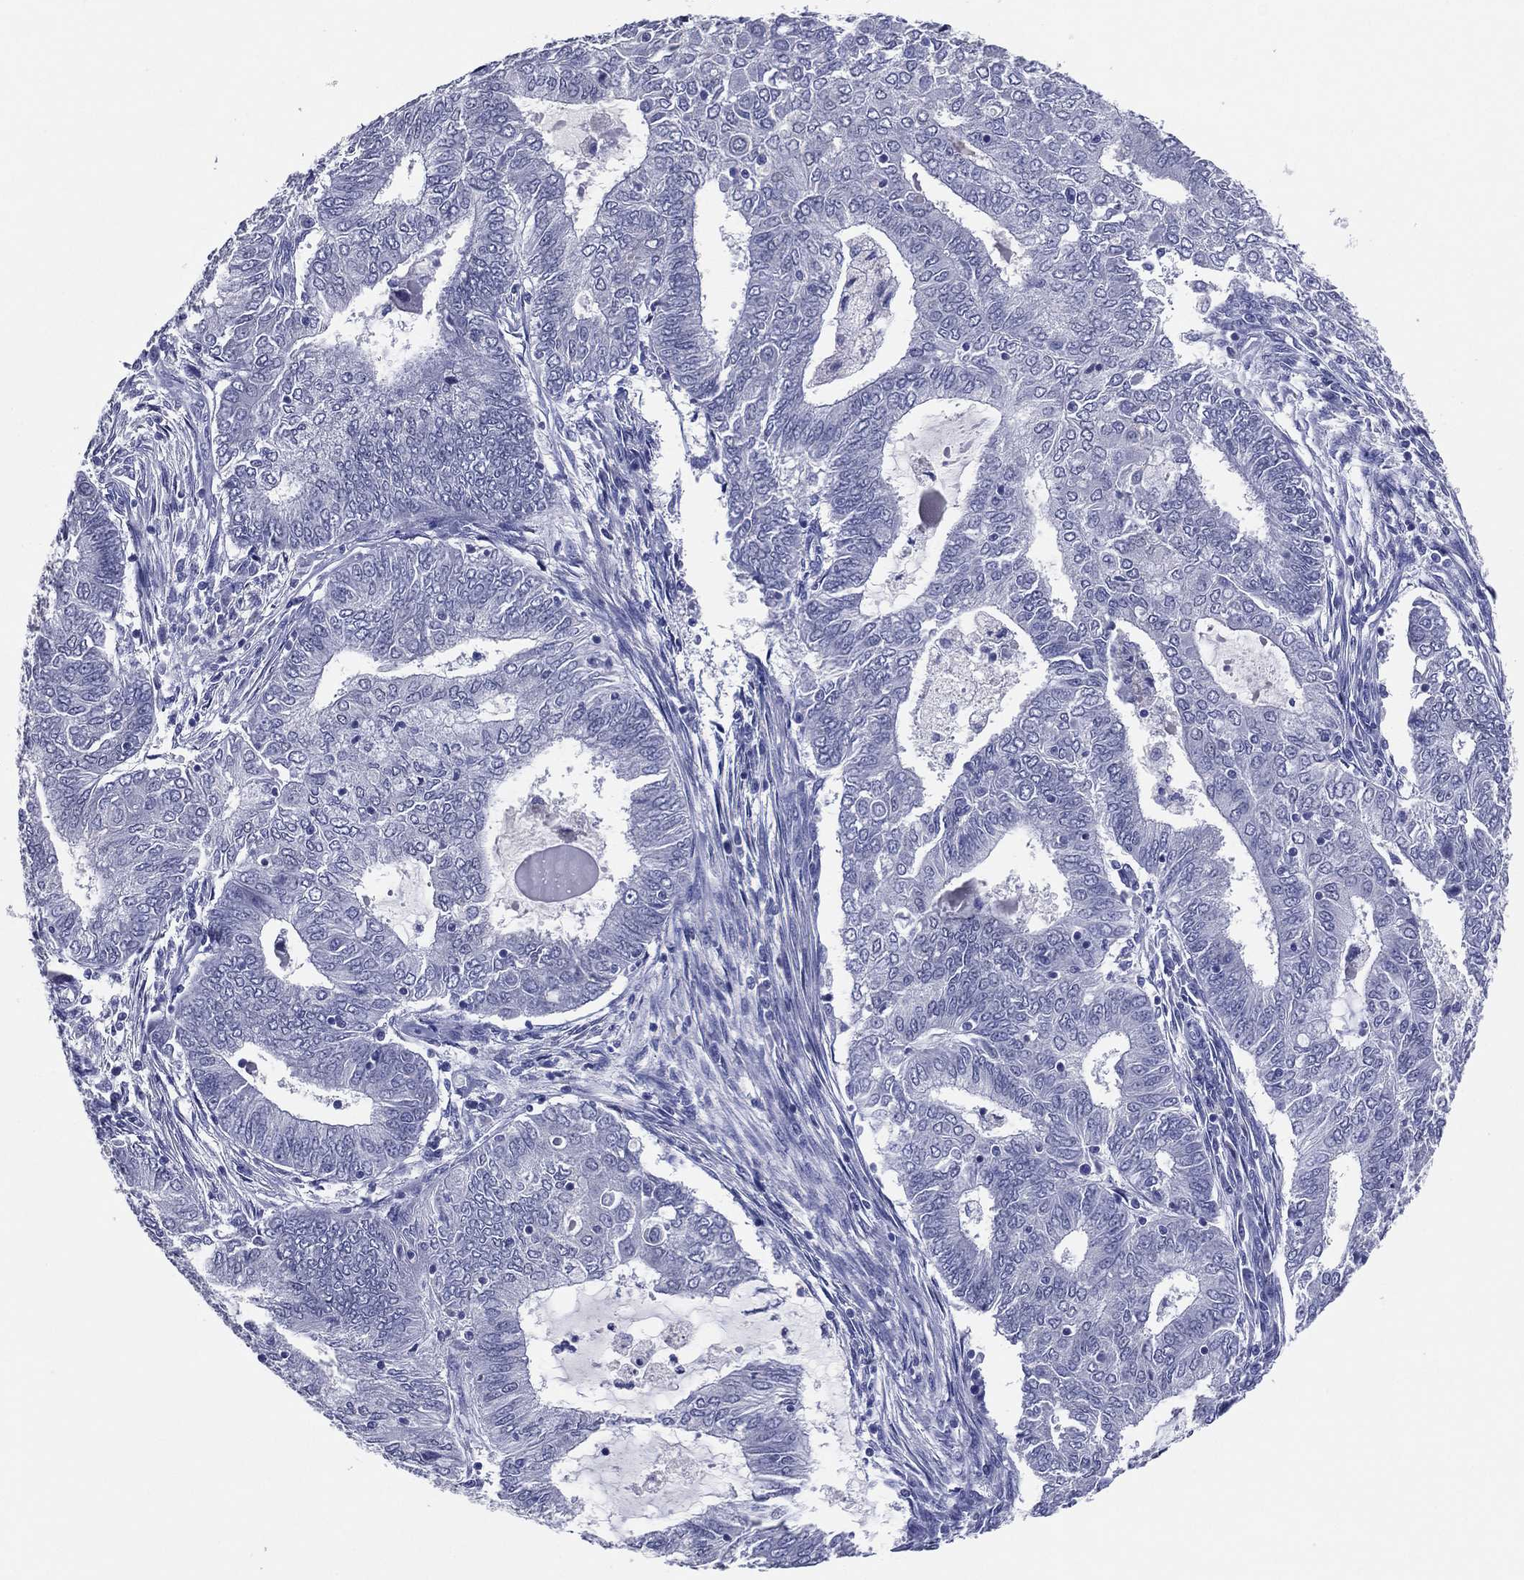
{"staining": {"intensity": "negative", "quantity": "none", "location": "none"}, "tissue": "endometrial cancer", "cell_type": "Tumor cells", "image_type": "cancer", "snomed": [{"axis": "morphology", "description": "Adenocarcinoma, NOS"}, {"axis": "topography", "description": "Endometrium"}], "caption": "IHC of human endometrial cancer reveals no expression in tumor cells.", "gene": "TFAP2A", "patient": {"sex": "female", "age": 62}}